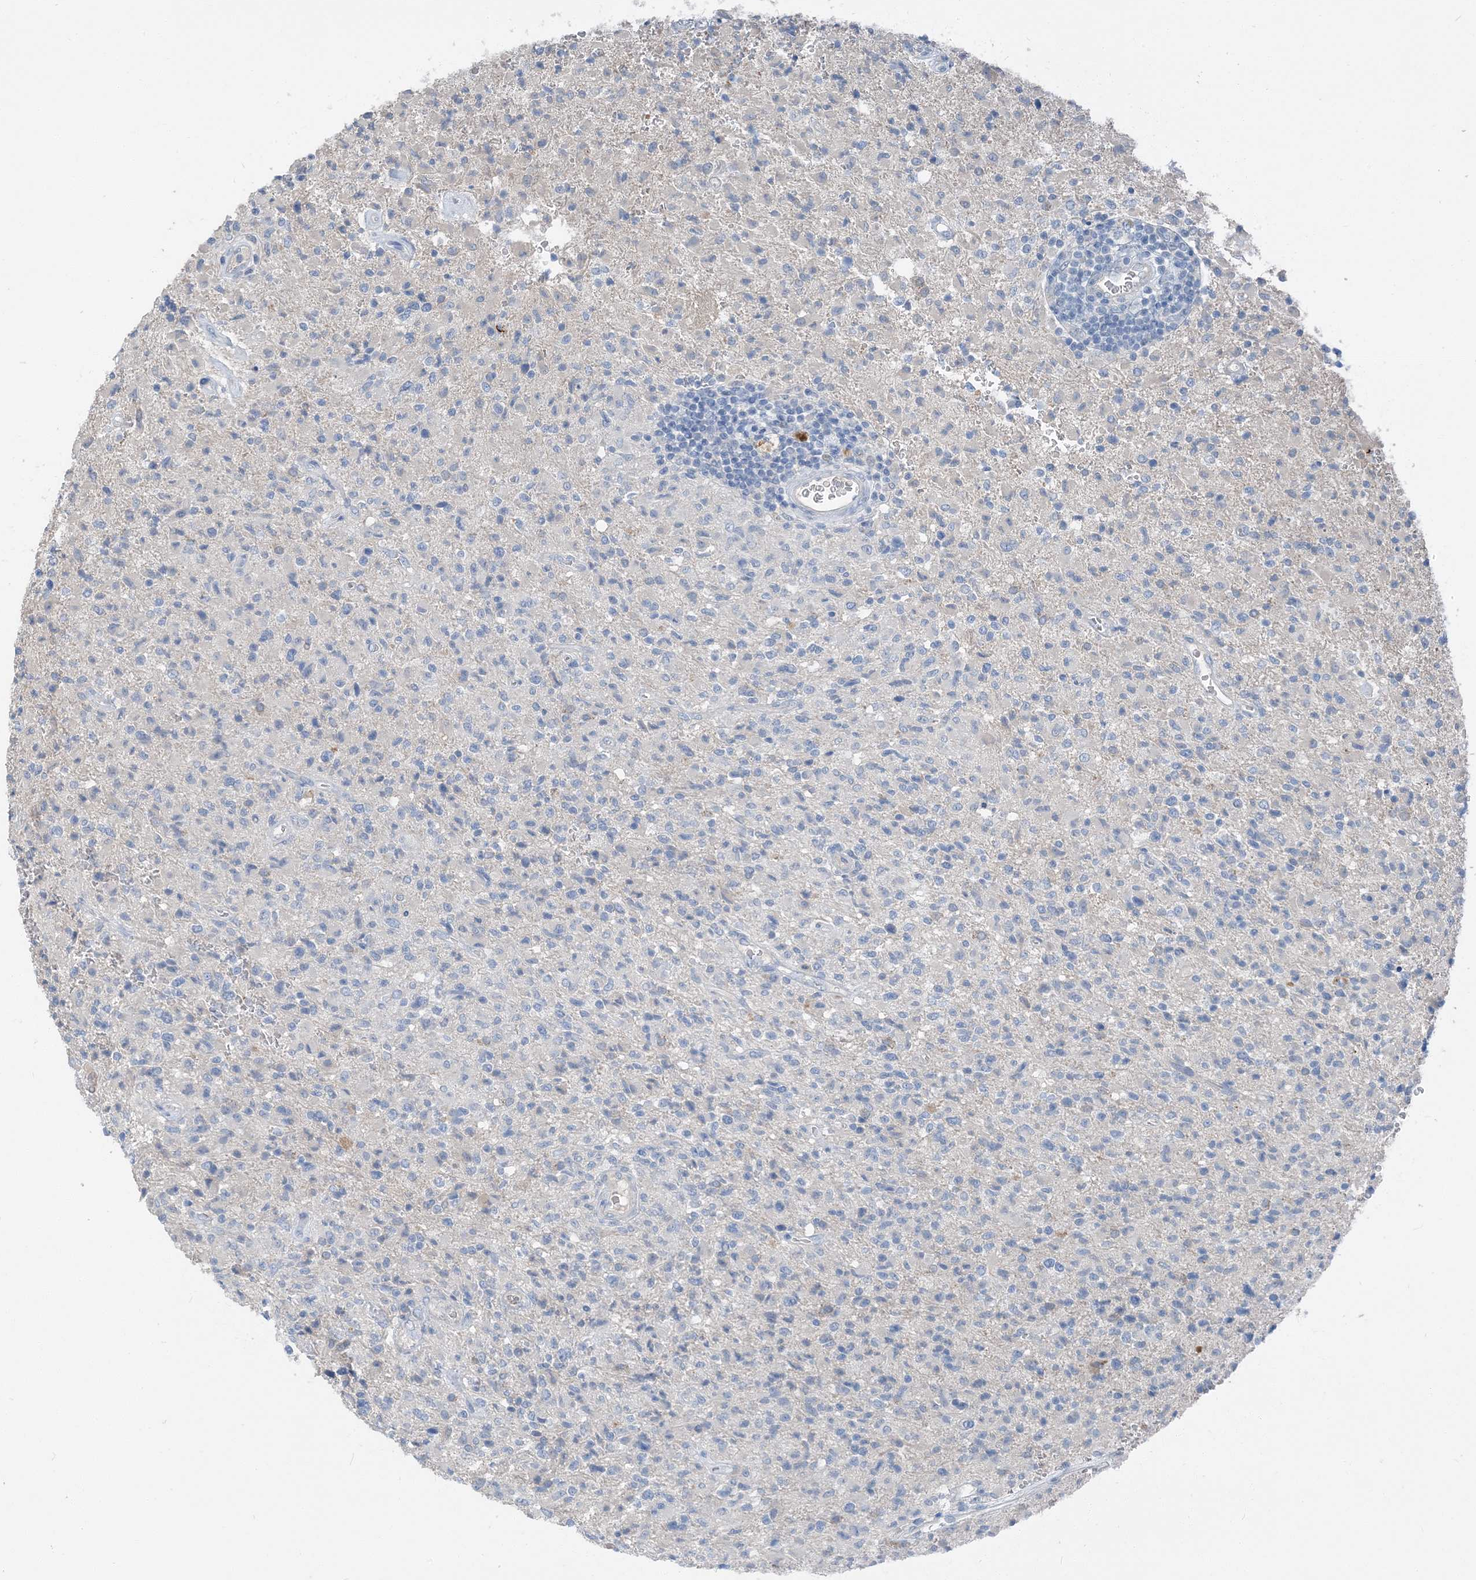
{"staining": {"intensity": "negative", "quantity": "none", "location": "none"}, "tissue": "glioma", "cell_type": "Tumor cells", "image_type": "cancer", "snomed": [{"axis": "morphology", "description": "Glioma, malignant, High grade"}, {"axis": "topography", "description": "Brain"}], "caption": "Protein analysis of malignant high-grade glioma demonstrates no significant staining in tumor cells.", "gene": "NCOA7", "patient": {"sex": "female", "age": 57}}